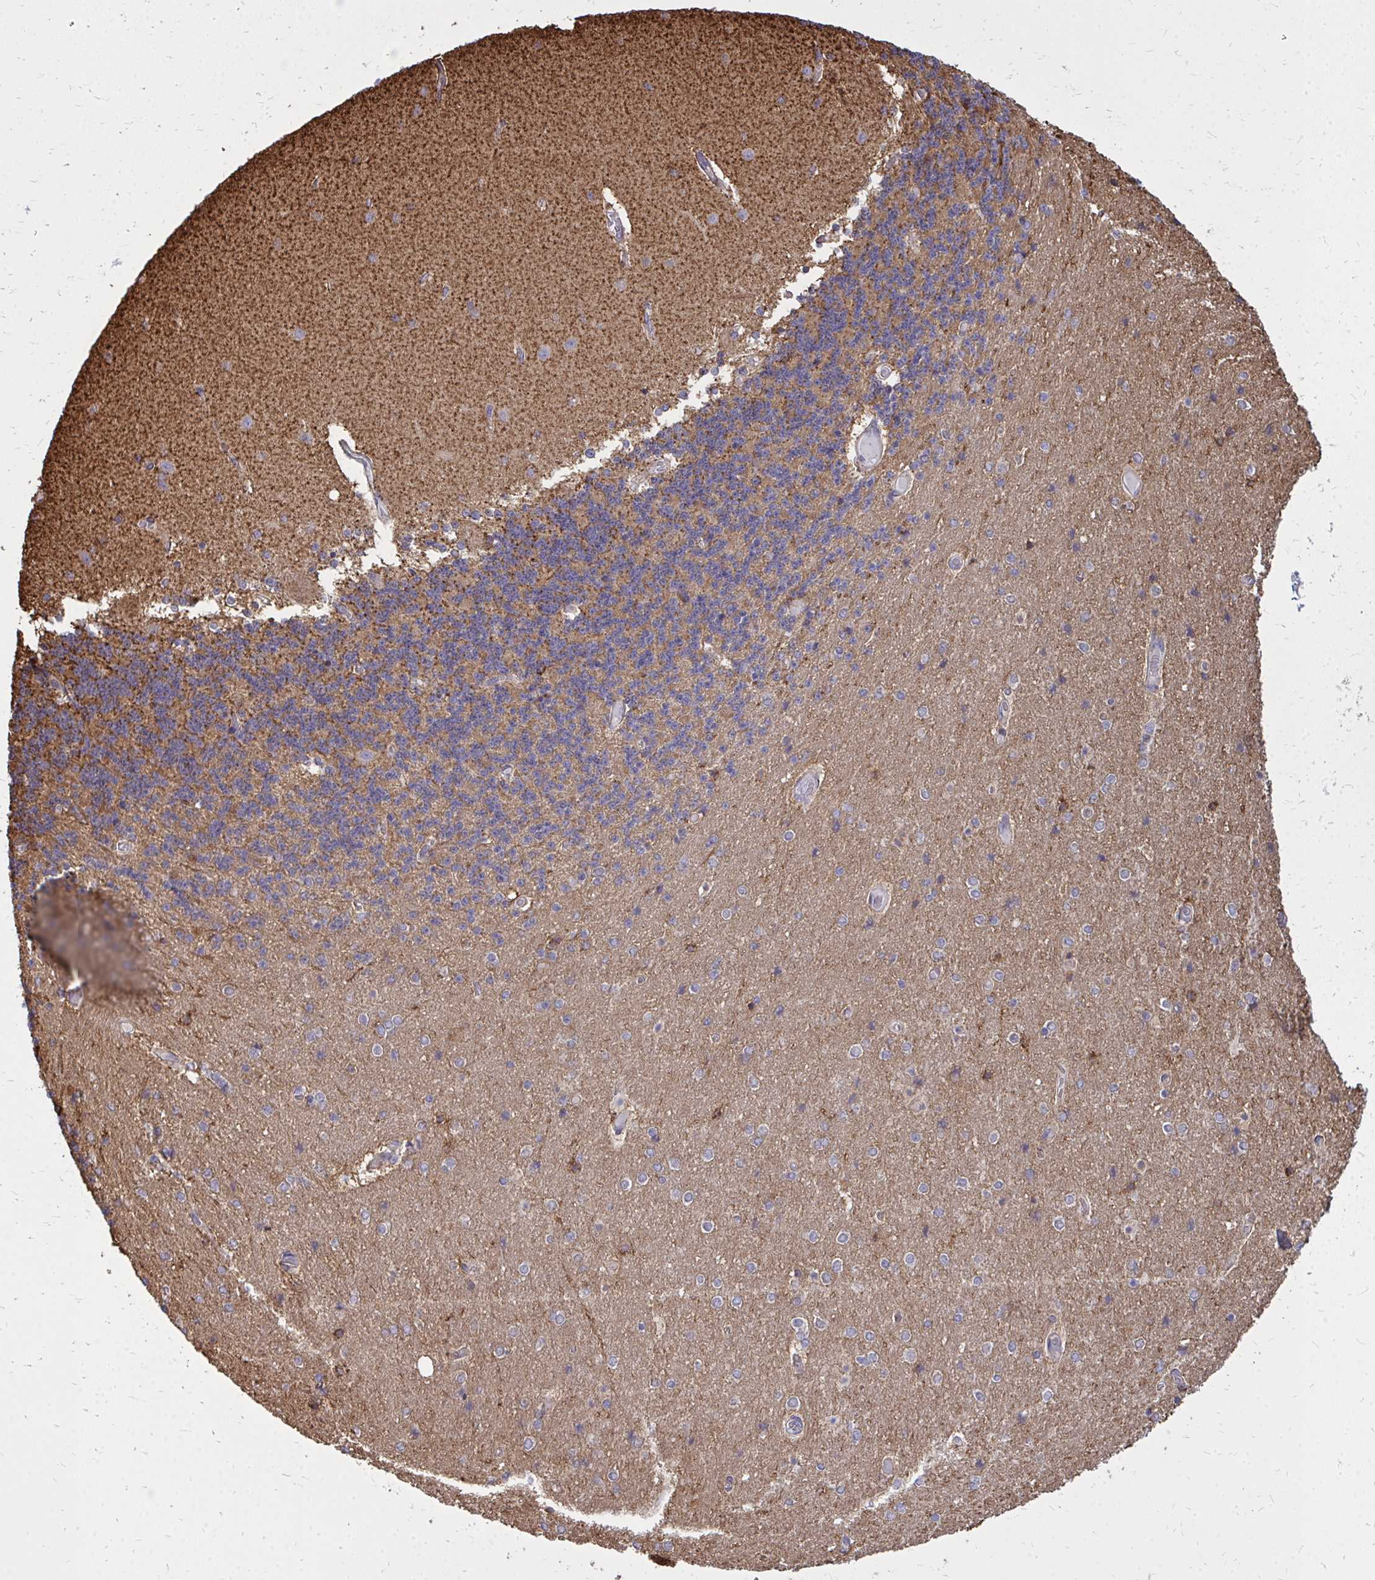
{"staining": {"intensity": "moderate", "quantity": "25%-75%", "location": "cytoplasmic/membranous"}, "tissue": "cerebellum", "cell_type": "Cells in granular layer", "image_type": "normal", "snomed": [{"axis": "morphology", "description": "Normal tissue, NOS"}, {"axis": "topography", "description": "Cerebellum"}], "caption": "Benign cerebellum was stained to show a protein in brown. There is medium levels of moderate cytoplasmic/membranous staining in about 25%-75% of cells in granular layer.", "gene": "MARCKSL1", "patient": {"sex": "female", "age": 54}}